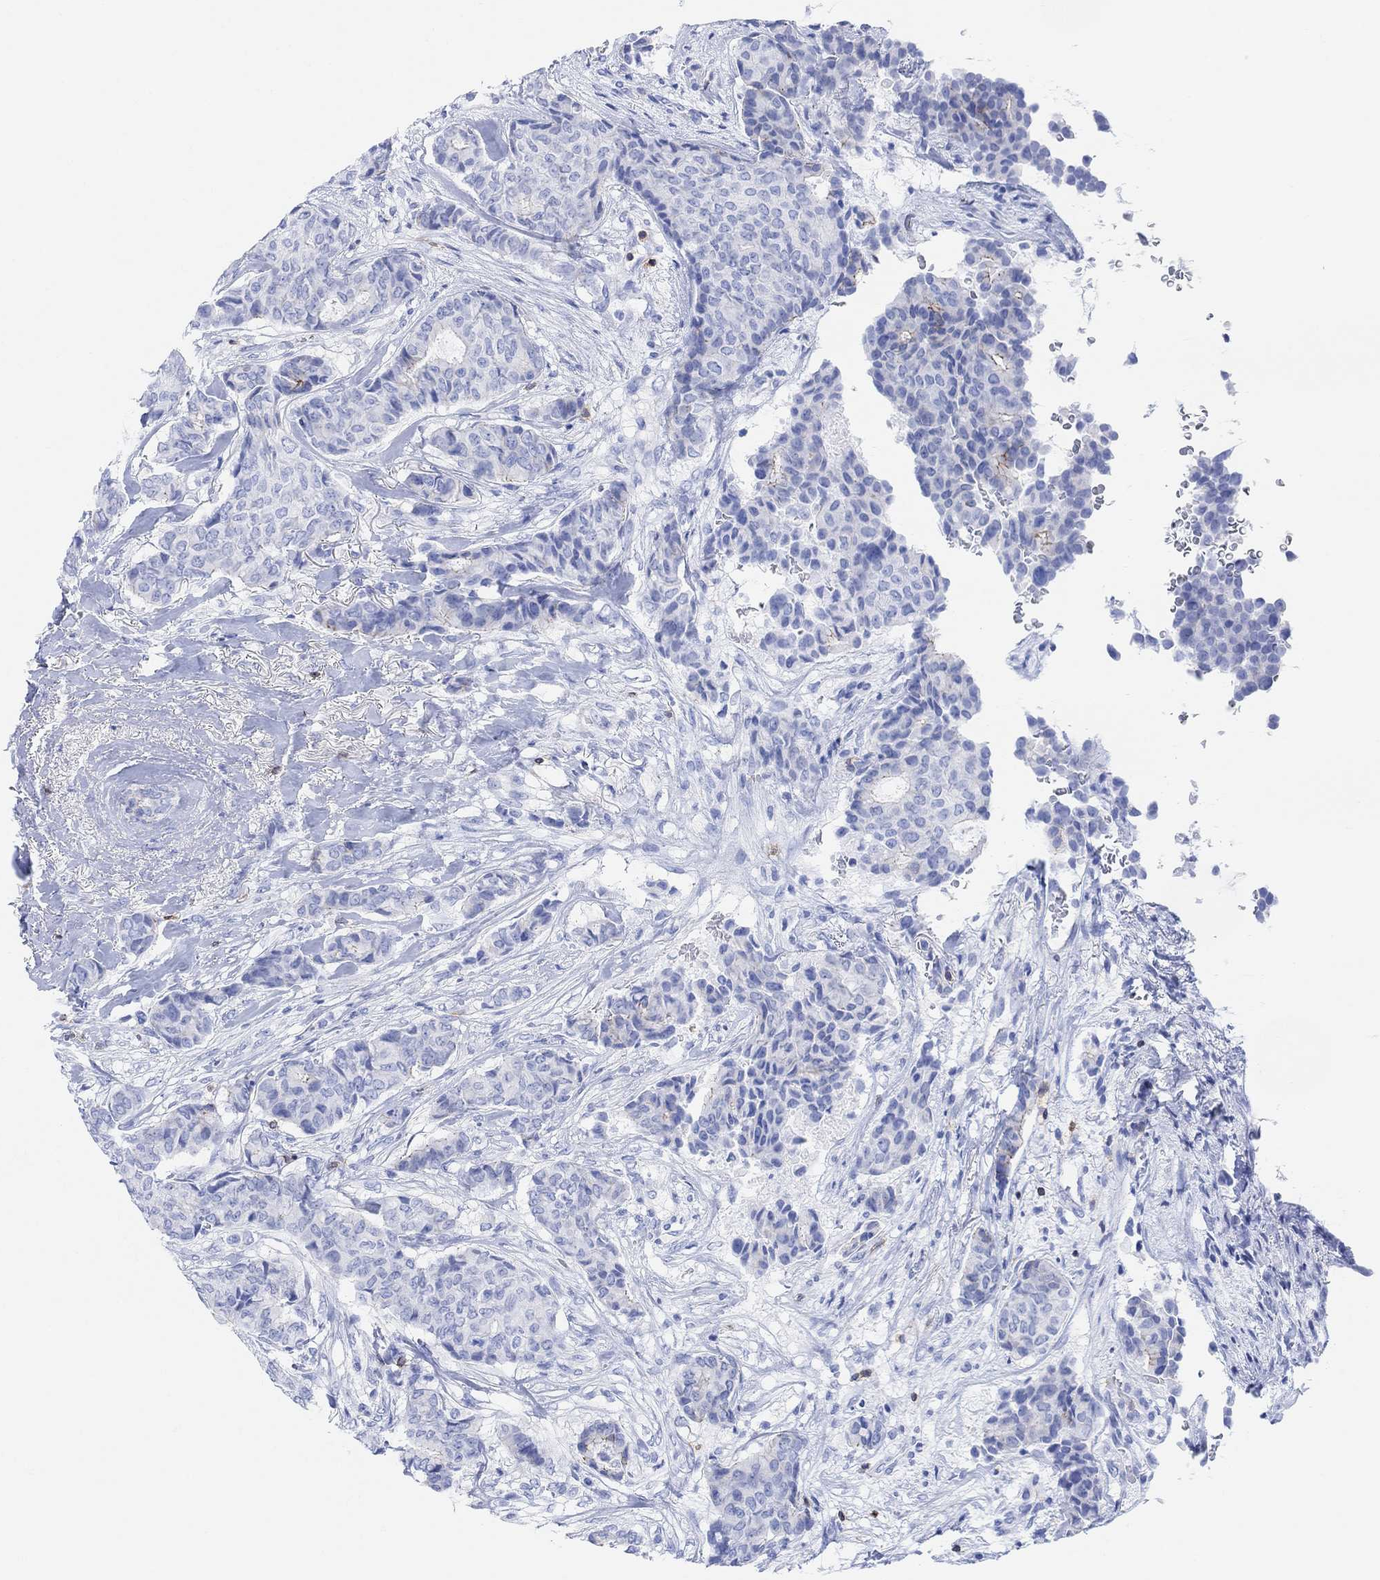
{"staining": {"intensity": "moderate", "quantity": "<25%", "location": "cytoplasmic/membranous"}, "tissue": "breast cancer", "cell_type": "Tumor cells", "image_type": "cancer", "snomed": [{"axis": "morphology", "description": "Duct carcinoma"}, {"axis": "topography", "description": "Breast"}], "caption": "Protein analysis of invasive ductal carcinoma (breast) tissue demonstrates moderate cytoplasmic/membranous expression in about <25% of tumor cells. (DAB IHC with brightfield microscopy, high magnification).", "gene": "GPR65", "patient": {"sex": "female", "age": 75}}